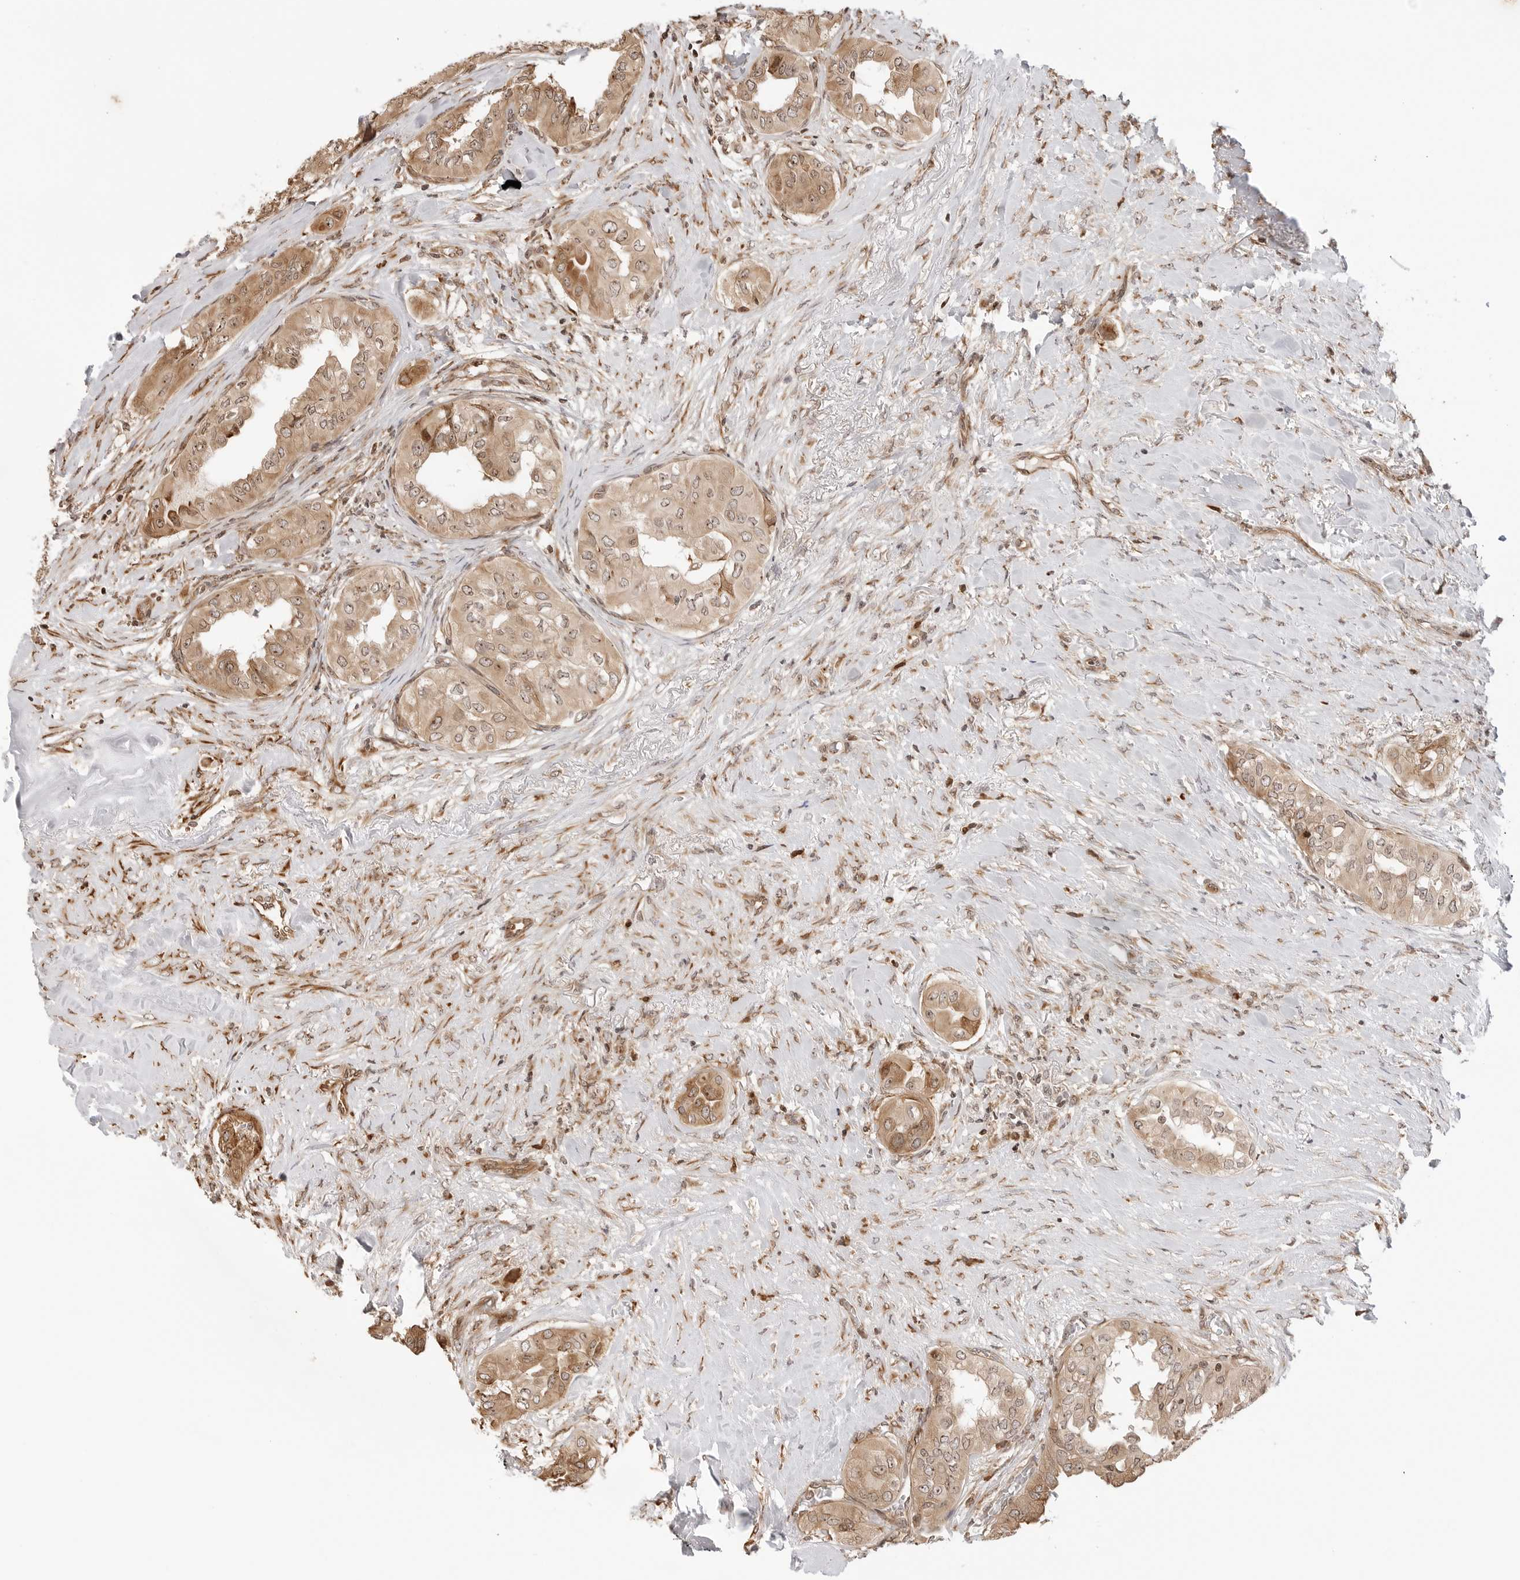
{"staining": {"intensity": "weak", "quantity": ">75%", "location": "cytoplasmic/membranous,nuclear"}, "tissue": "thyroid cancer", "cell_type": "Tumor cells", "image_type": "cancer", "snomed": [{"axis": "morphology", "description": "Papillary adenocarcinoma, NOS"}, {"axis": "topography", "description": "Thyroid gland"}], "caption": "High-power microscopy captured an immunohistochemistry histopathology image of thyroid papillary adenocarcinoma, revealing weak cytoplasmic/membranous and nuclear staining in approximately >75% of tumor cells.", "gene": "FKBP14", "patient": {"sex": "female", "age": 59}}